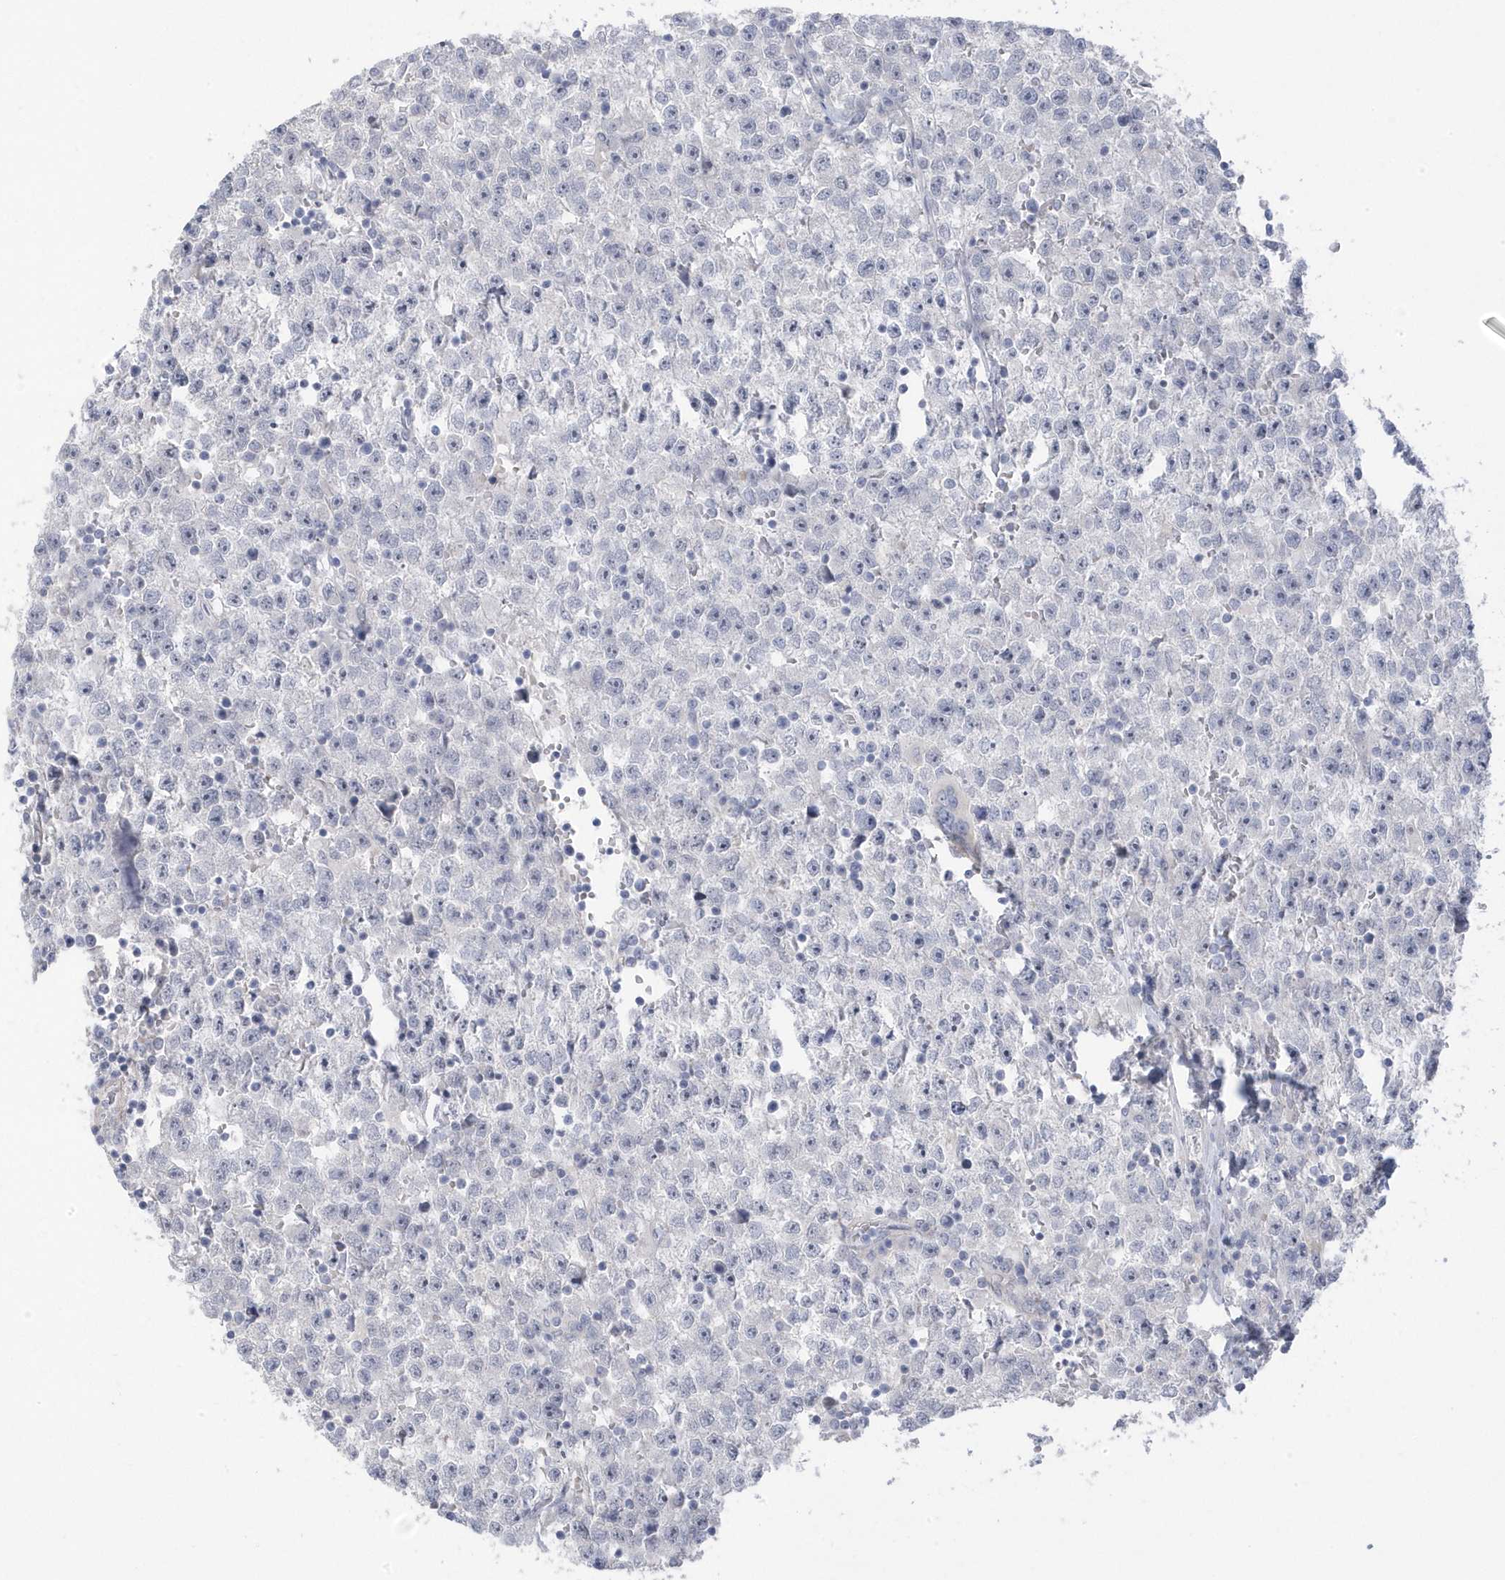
{"staining": {"intensity": "negative", "quantity": "none", "location": "none"}, "tissue": "testis cancer", "cell_type": "Tumor cells", "image_type": "cancer", "snomed": [{"axis": "morphology", "description": "Seminoma, NOS"}, {"axis": "topography", "description": "Testis"}], "caption": "Tumor cells are negative for protein expression in human seminoma (testis).", "gene": "GTPBP6", "patient": {"sex": "male", "age": 22}}